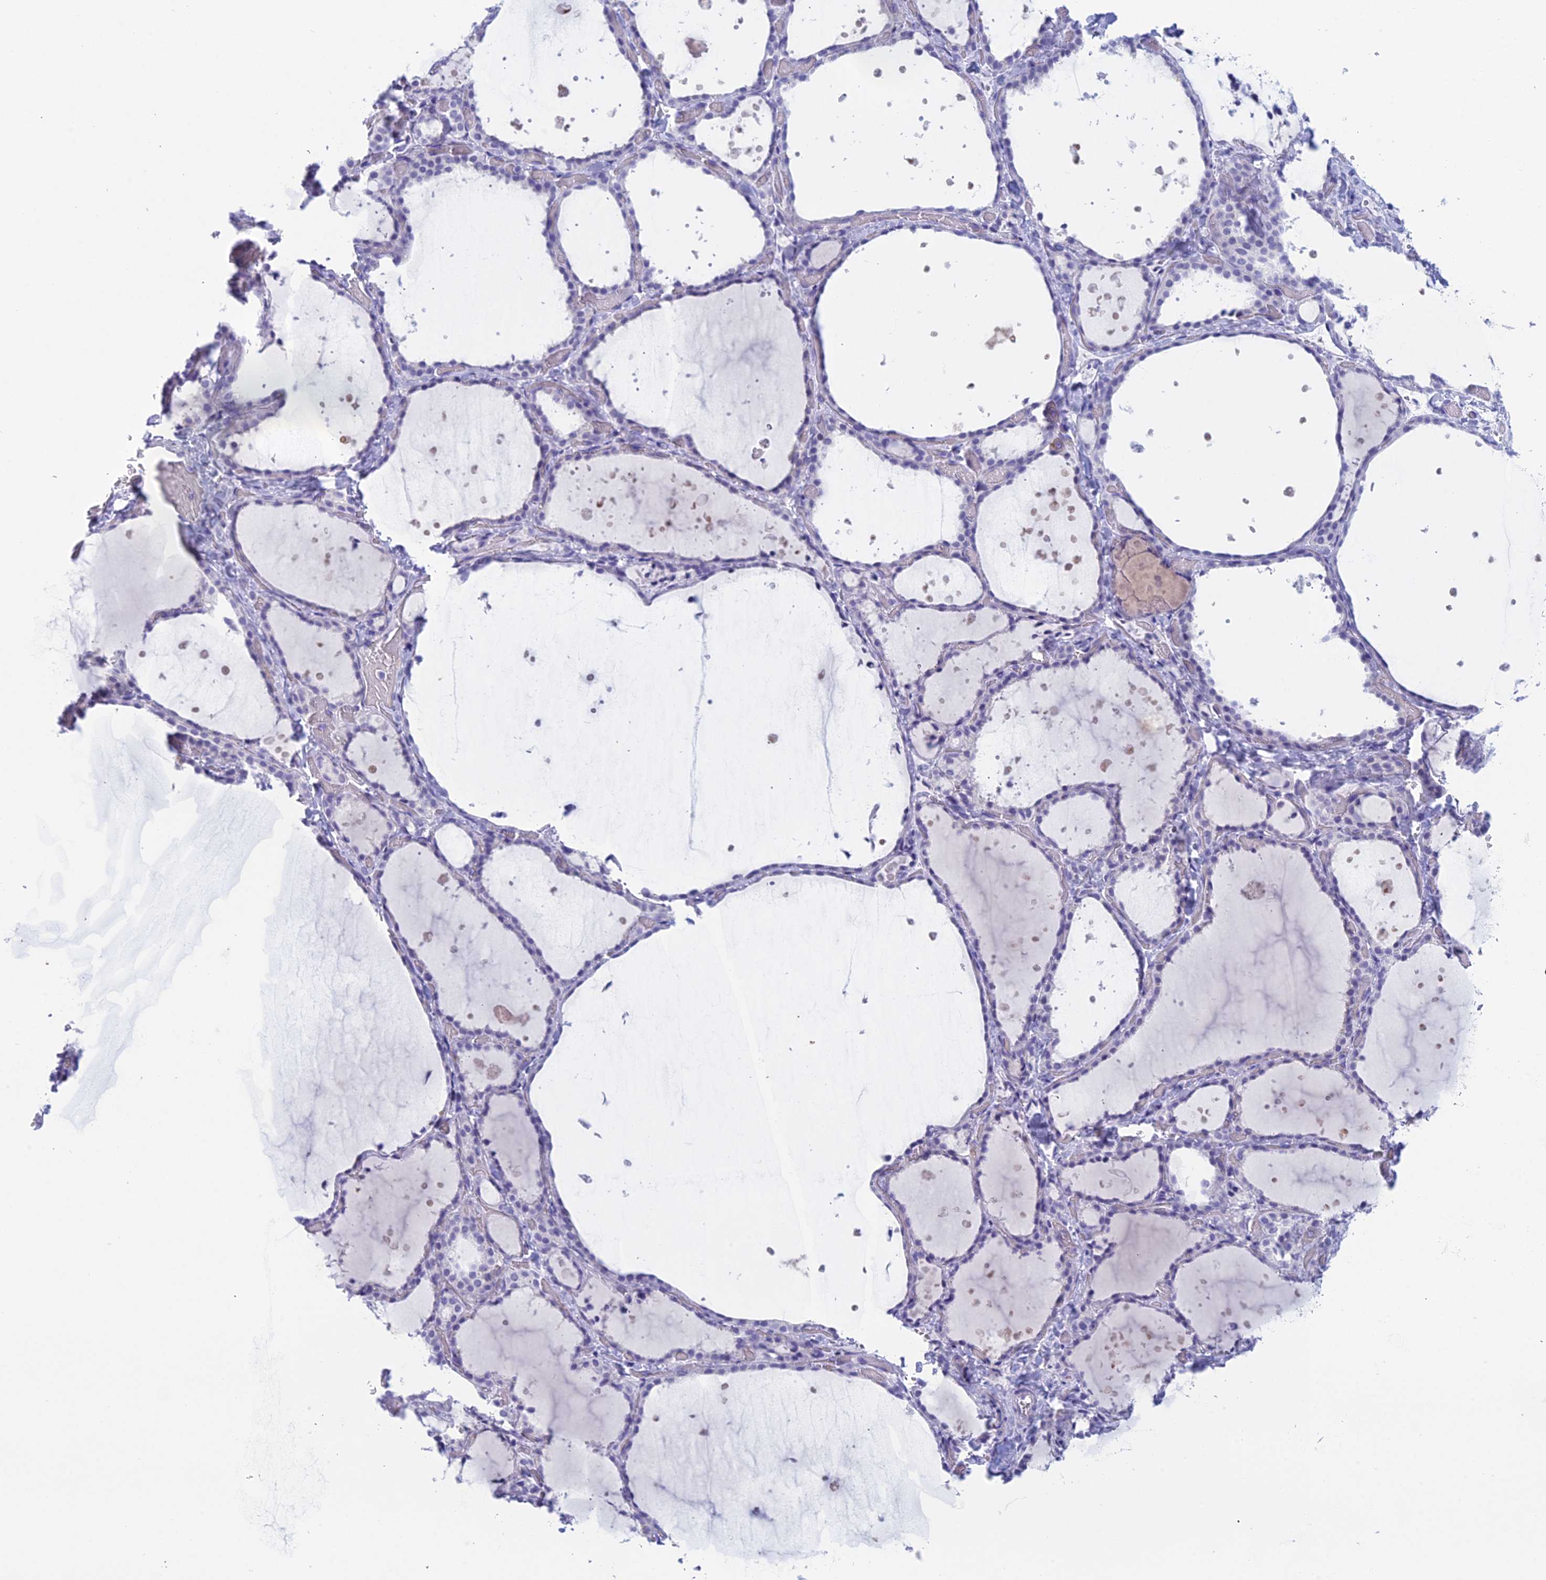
{"staining": {"intensity": "negative", "quantity": "none", "location": "none"}, "tissue": "thyroid gland", "cell_type": "Glandular cells", "image_type": "normal", "snomed": [{"axis": "morphology", "description": "Normal tissue, NOS"}, {"axis": "topography", "description": "Thyroid gland"}], "caption": "Immunohistochemistry photomicrograph of unremarkable thyroid gland stained for a protein (brown), which shows no expression in glandular cells.", "gene": "TMEM161B", "patient": {"sex": "female", "age": 44}}